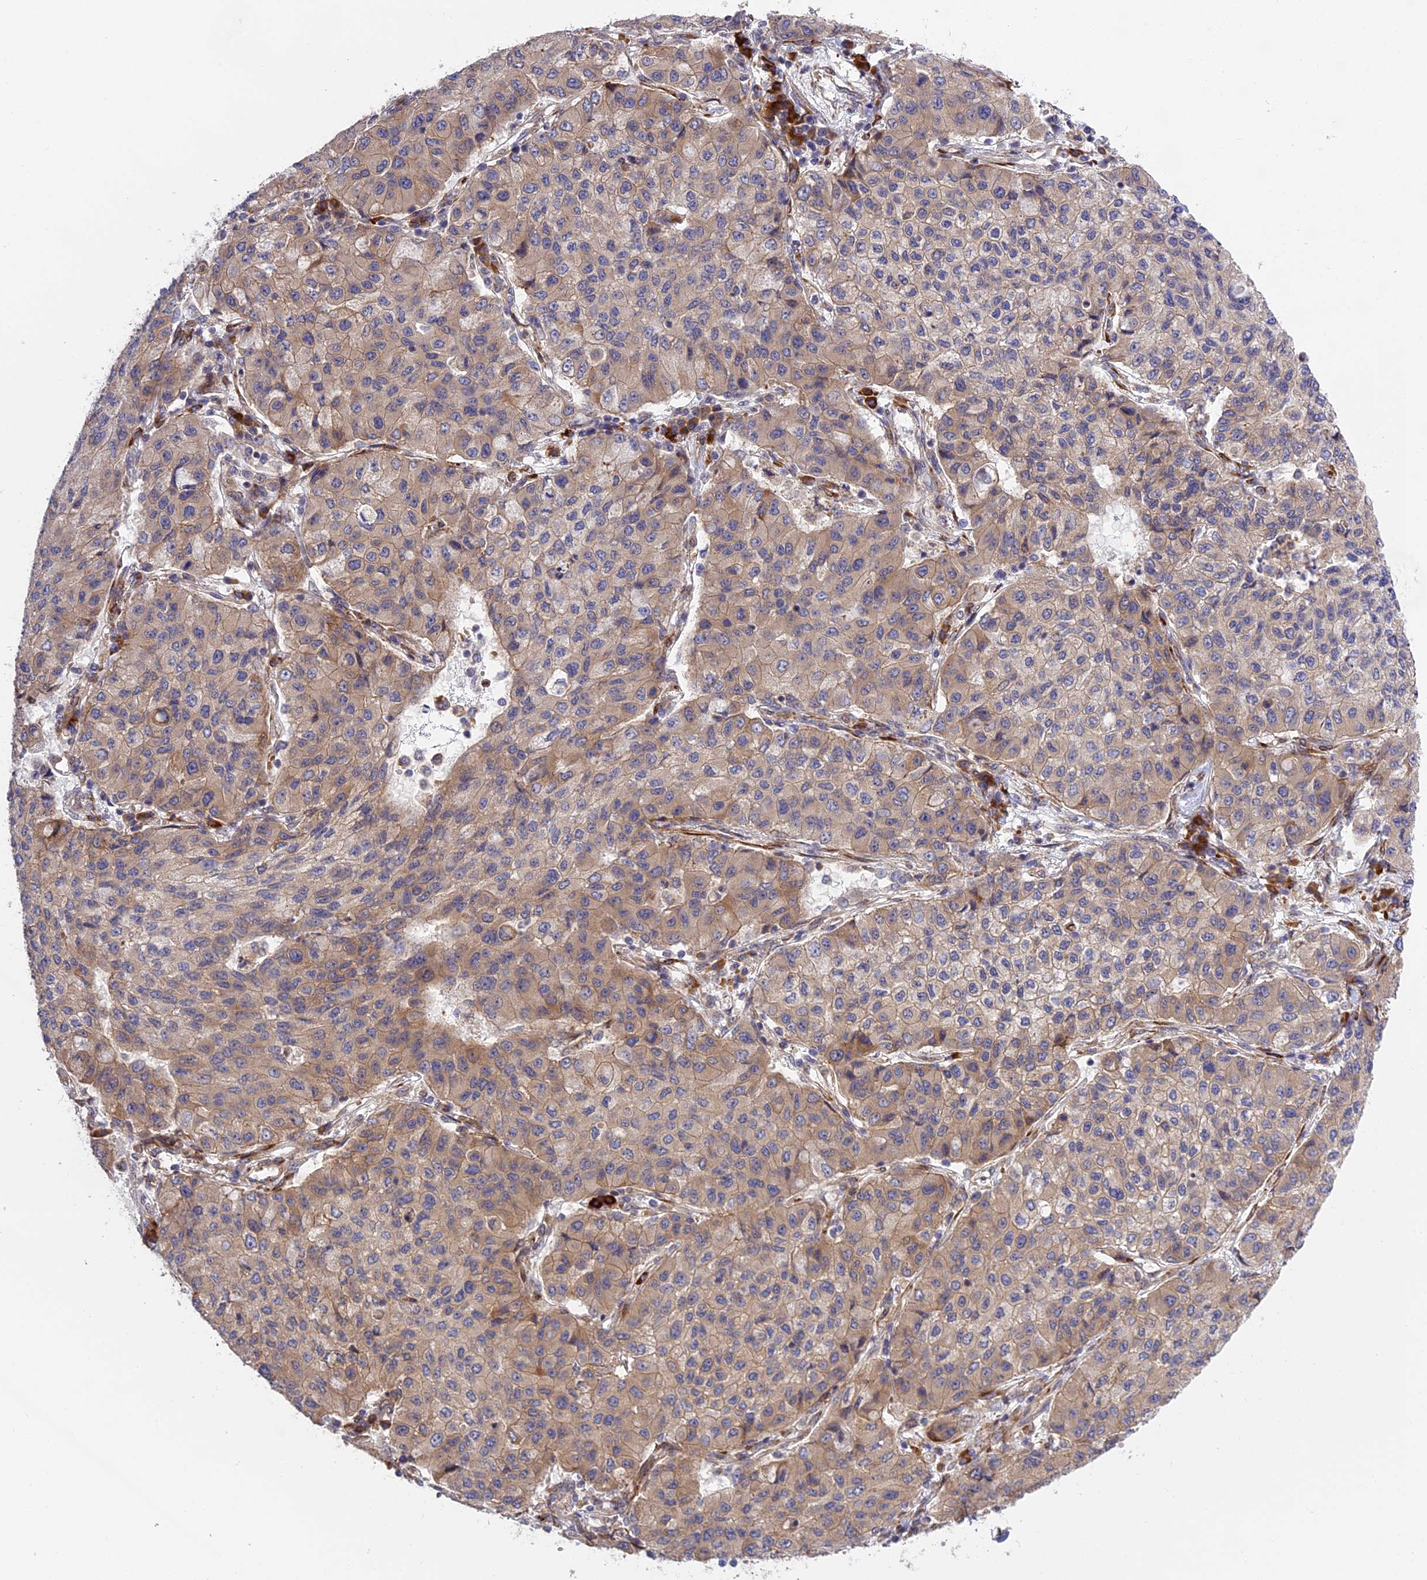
{"staining": {"intensity": "moderate", "quantity": "25%-75%", "location": "cytoplasmic/membranous"}, "tissue": "lung cancer", "cell_type": "Tumor cells", "image_type": "cancer", "snomed": [{"axis": "morphology", "description": "Squamous cell carcinoma, NOS"}, {"axis": "topography", "description": "Lung"}], "caption": "IHC (DAB (3,3'-diaminobenzidine)) staining of lung cancer (squamous cell carcinoma) exhibits moderate cytoplasmic/membranous protein expression in approximately 25%-75% of tumor cells.", "gene": "DDX60L", "patient": {"sex": "male", "age": 74}}